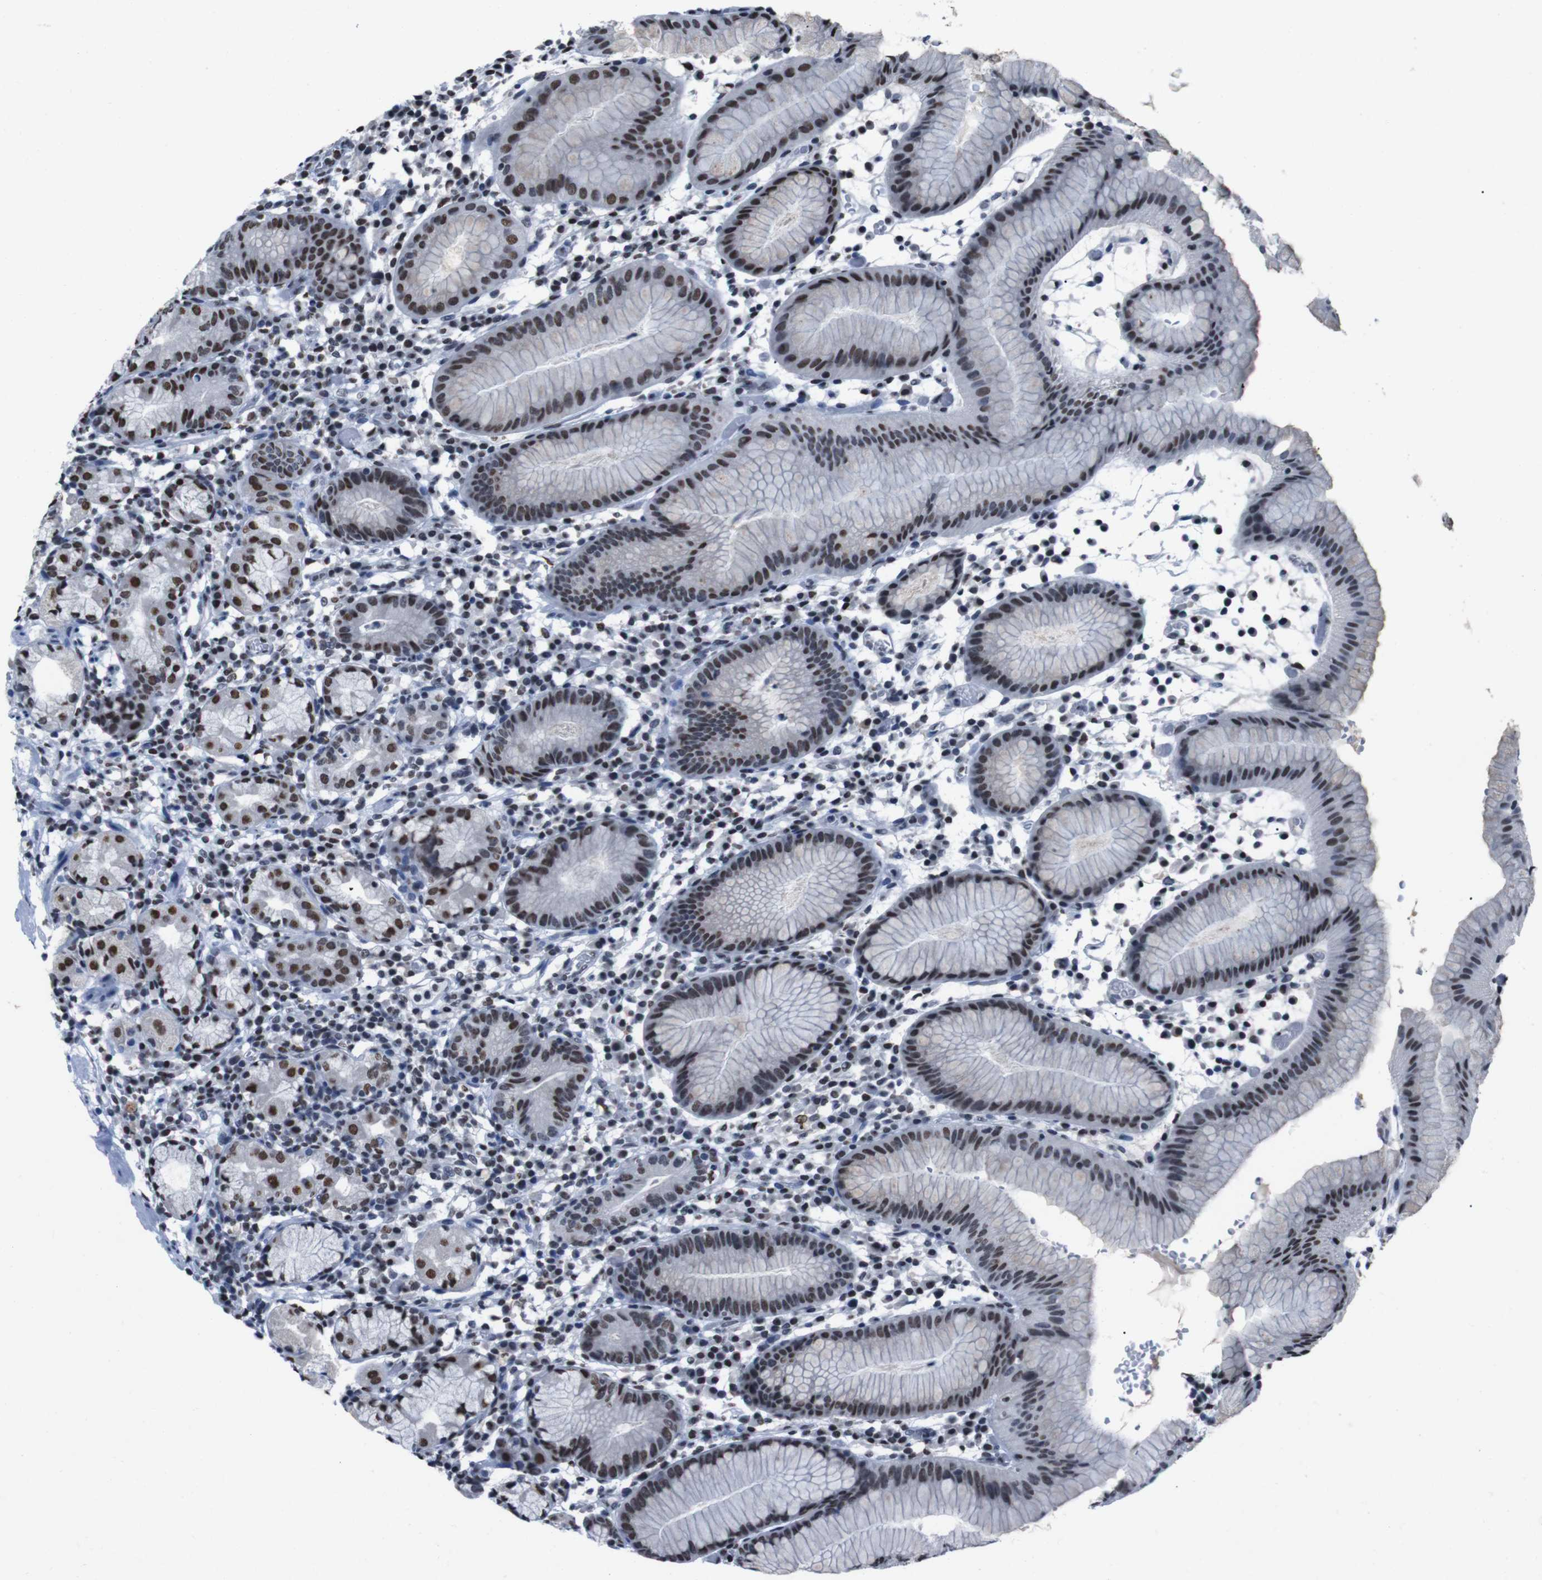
{"staining": {"intensity": "strong", "quantity": "25%-75%", "location": "nuclear"}, "tissue": "stomach", "cell_type": "Glandular cells", "image_type": "normal", "snomed": [{"axis": "morphology", "description": "Normal tissue, NOS"}, {"axis": "topography", "description": "Stomach"}, {"axis": "topography", "description": "Stomach, lower"}], "caption": "A brown stain highlights strong nuclear positivity of a protein in glandular cells of benign stomach.", "gene": "PIP4P2", "patient": {"sex": "female", "age": 75}}